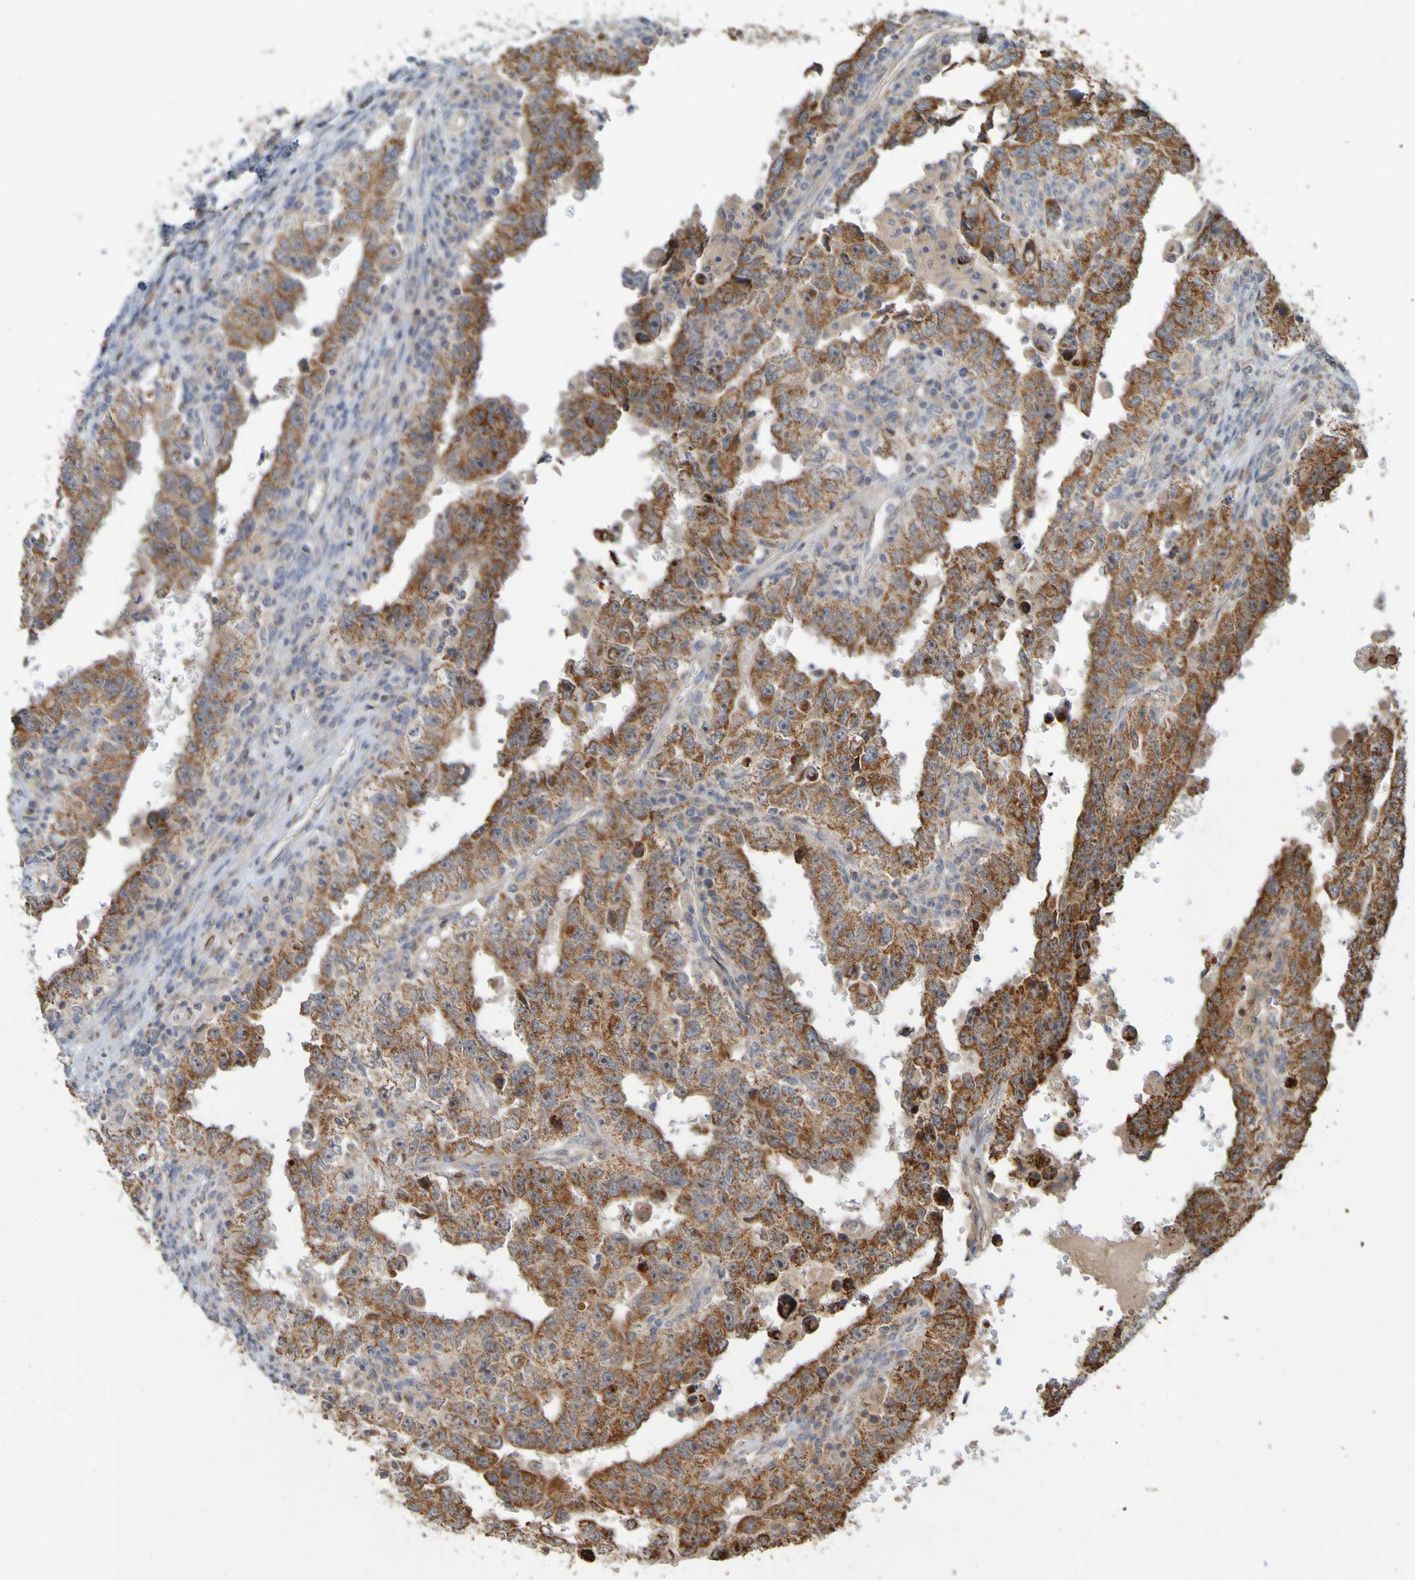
{"staining": {"intensity": "moderate", "quantity": ">75%", "location": "cytoplasmic/membranous"}, "tissue": "testis cancer", "cell_type": "Tumor cells", "image_type": "cancer", "snomed": [{"axis": "morphology", "description": "Carcinoma, Embryonal, NOS"}, {"axis": "topography", "description": "Testis"}], "caption": "A brown stain shows moderate cytoplasmic/membranous expression of a protein in human embryonal carcinoma (testis) tumor cells.", "gene": "TMBIM1", "patient": {"sex": "male", "age": 26}}